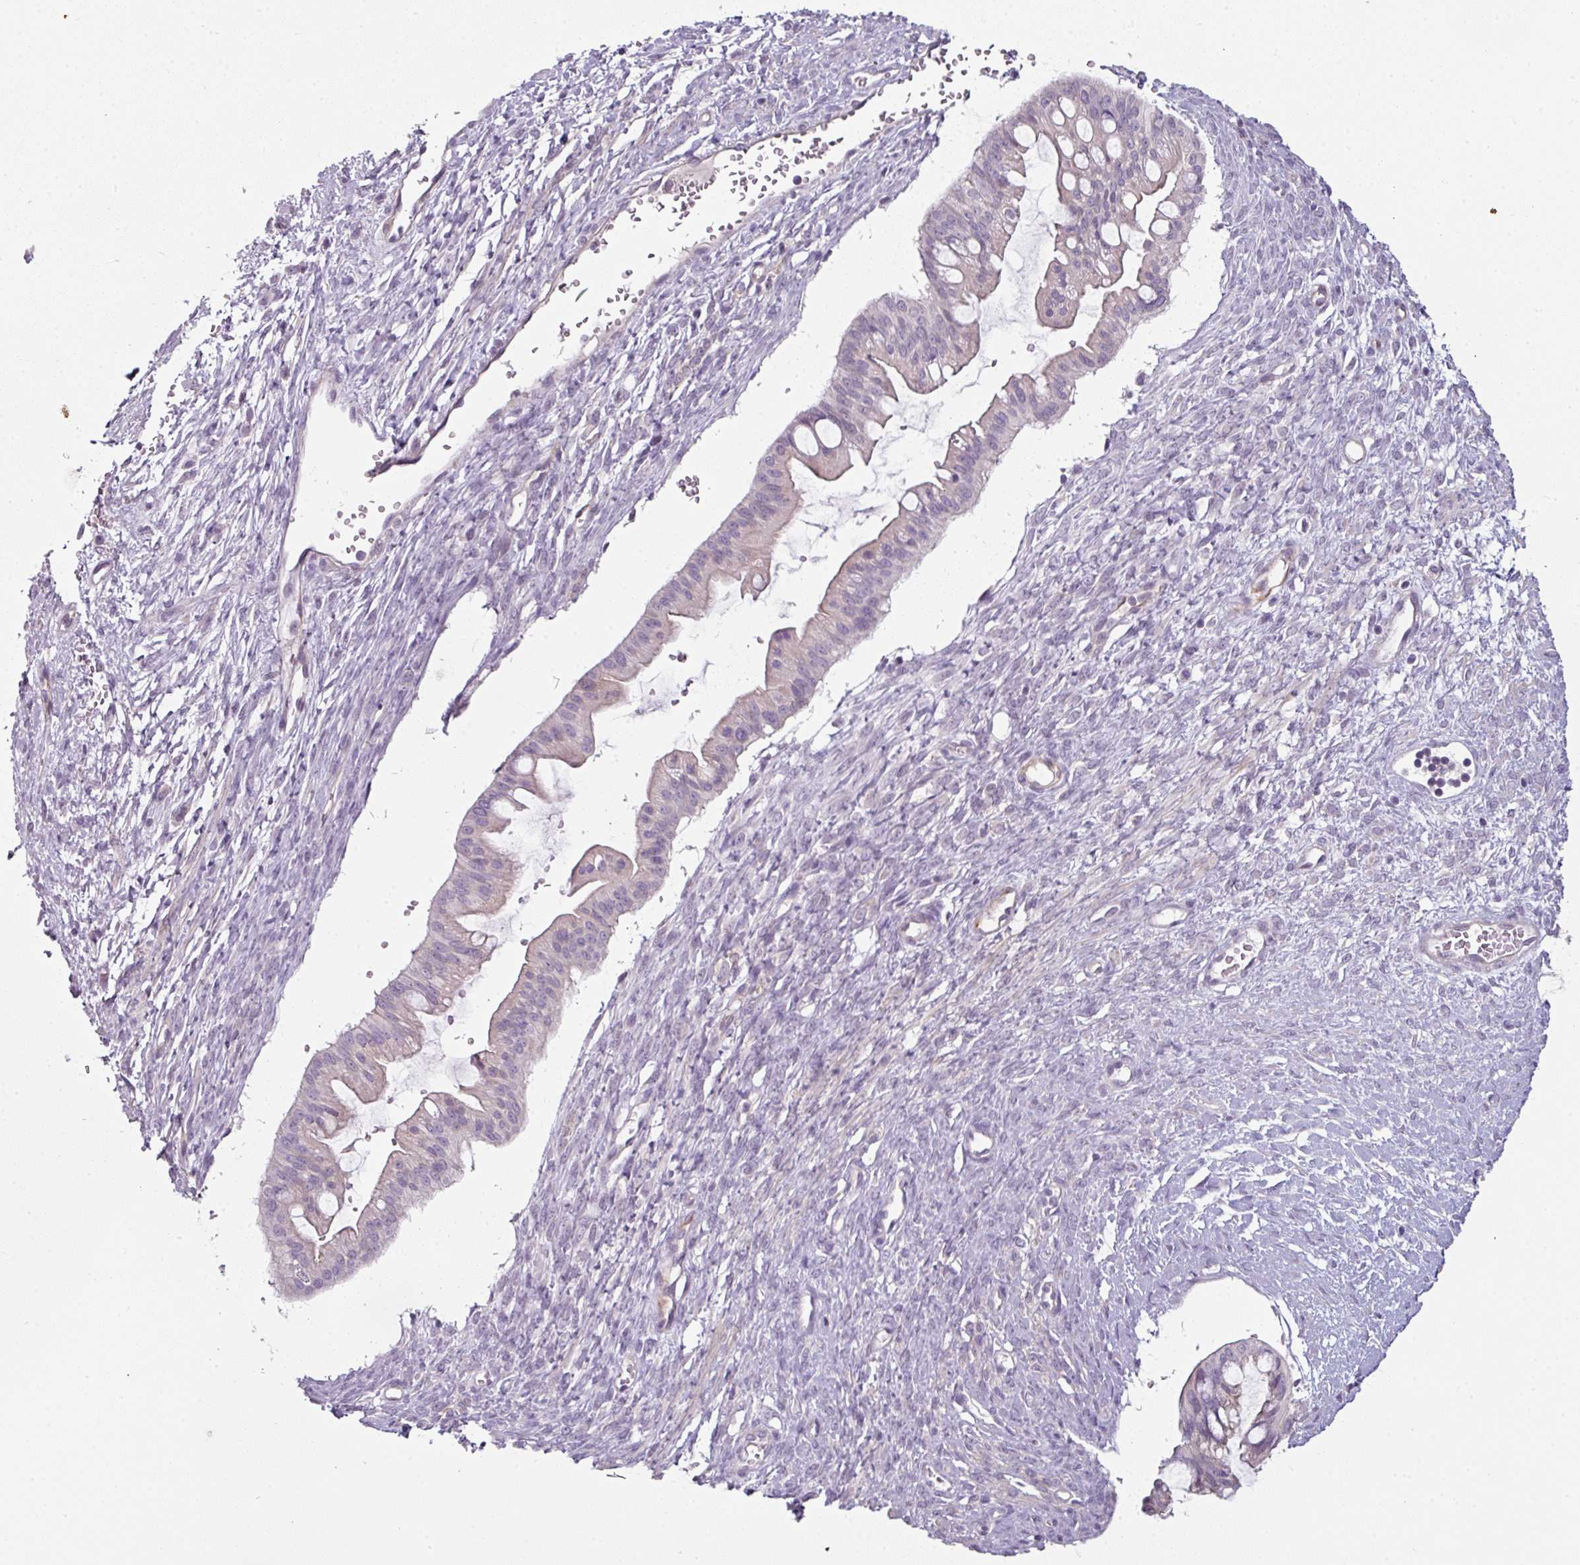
{"staining": {"intensity": "weak", "quantity": "<25%", "location": "cytoplasmic/membranous"}, "tissue": "ovarian cancer", "cell_type": "Tumor cells", "image_type": "cancer", "snomed": [{"axis": "morphology", "description": "Cystadenocarcinoma, mucinous, NOS"}, {"axis": "topography", "description": "Ovary"}], "caption": "A histopathology image of human ovarian cancer is negative for staining in tumor cells.", "gene": "FHAD1", "patient": {"sex": "female", "age": 73}}